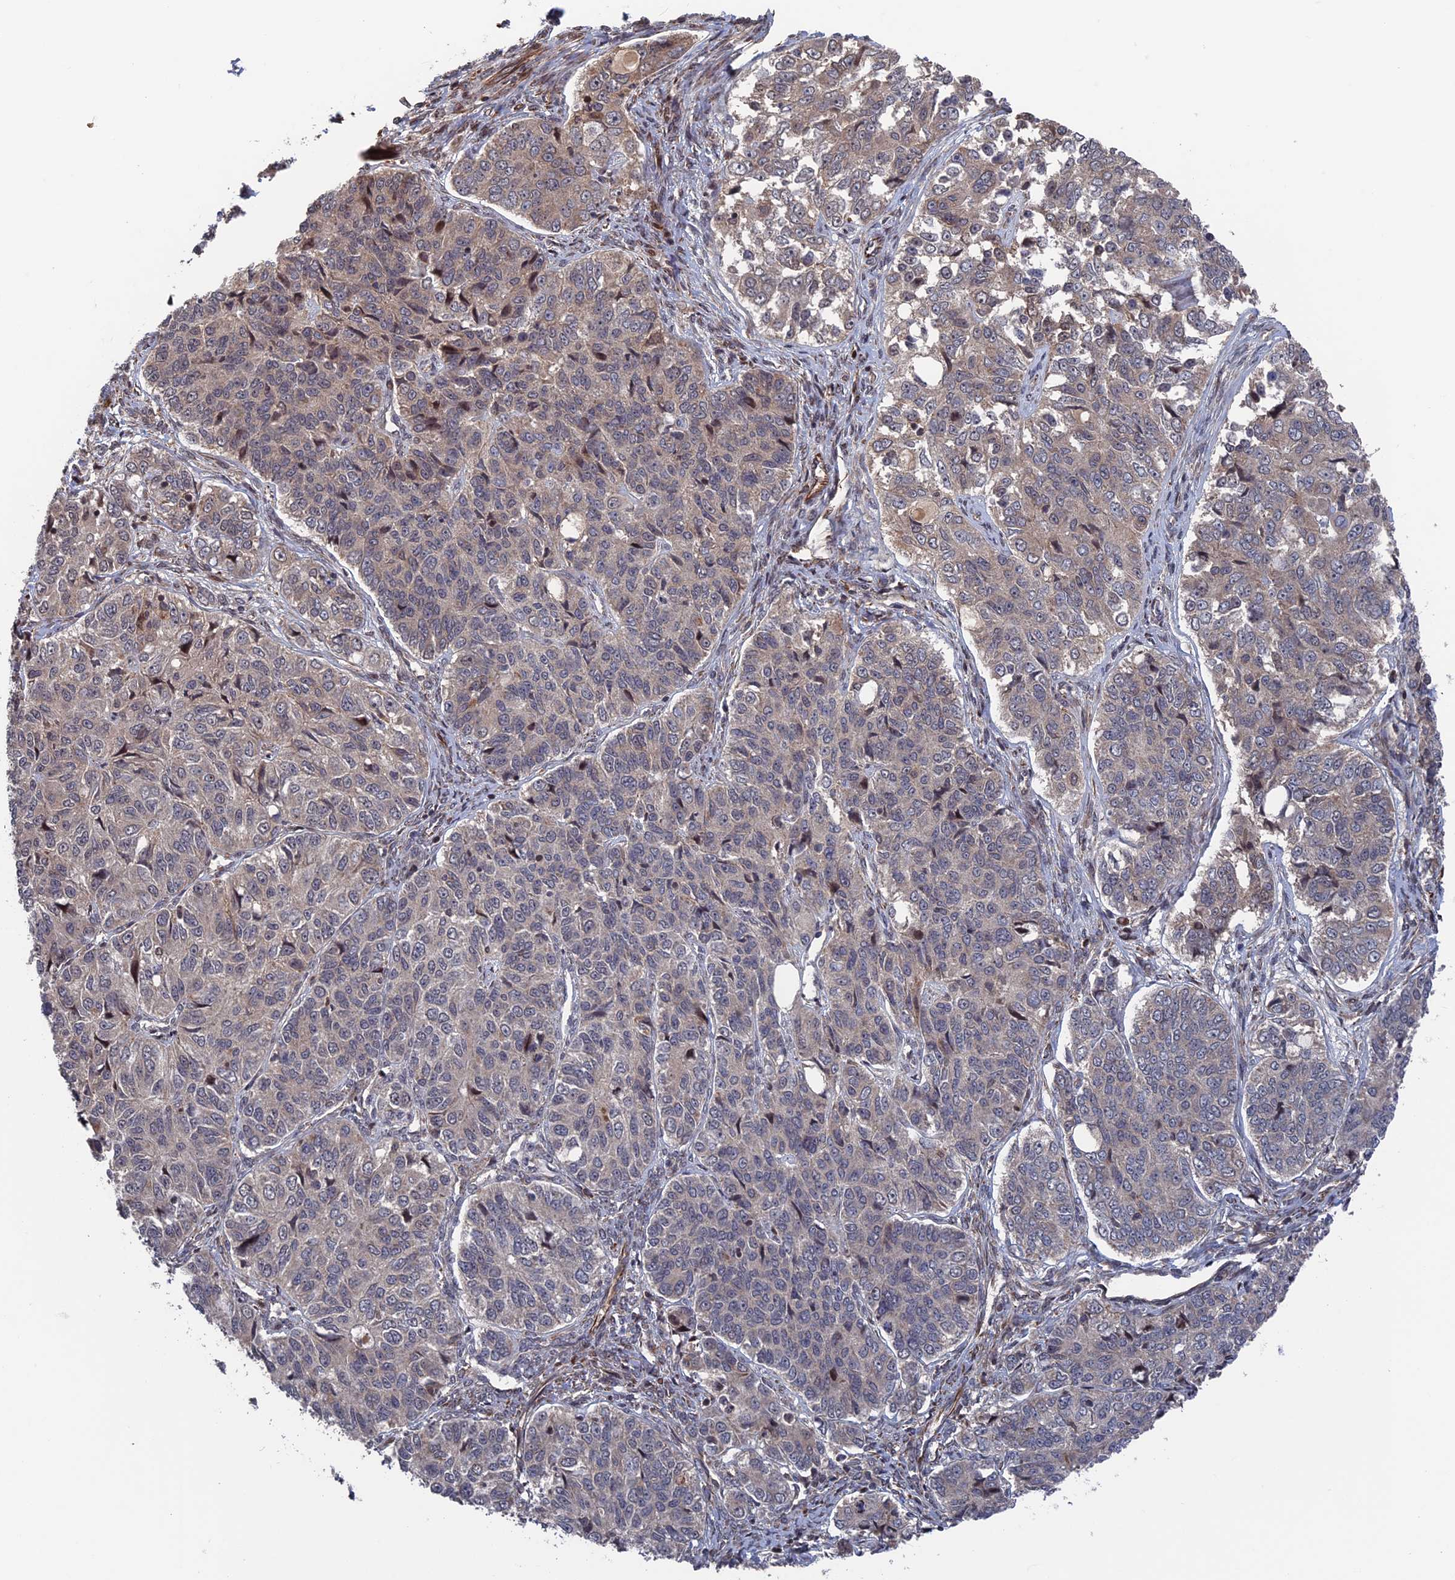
{"staining": {"intensity": "weak", "quantity": "25%-75%", "location": "cytoplasmic/membranous"}, "tissue": "ovarian cancer", "cell_type": "Tumor cells", "image_type": "cancer", "snomed": [{"axis": "morphology", "description": "Carcinoma, endometroid"}, {"axis": "topography", "description": "Ovary"}], "caption": "Human ovarian endometroid carcinoma stained for a protein (brown) reveals weak cytoplasmic/membranous positive positivity in approximately 25%-75% of tumor cells.", "gene": "PLA2G15", "patient": {"sex": "female", "age": 51}}